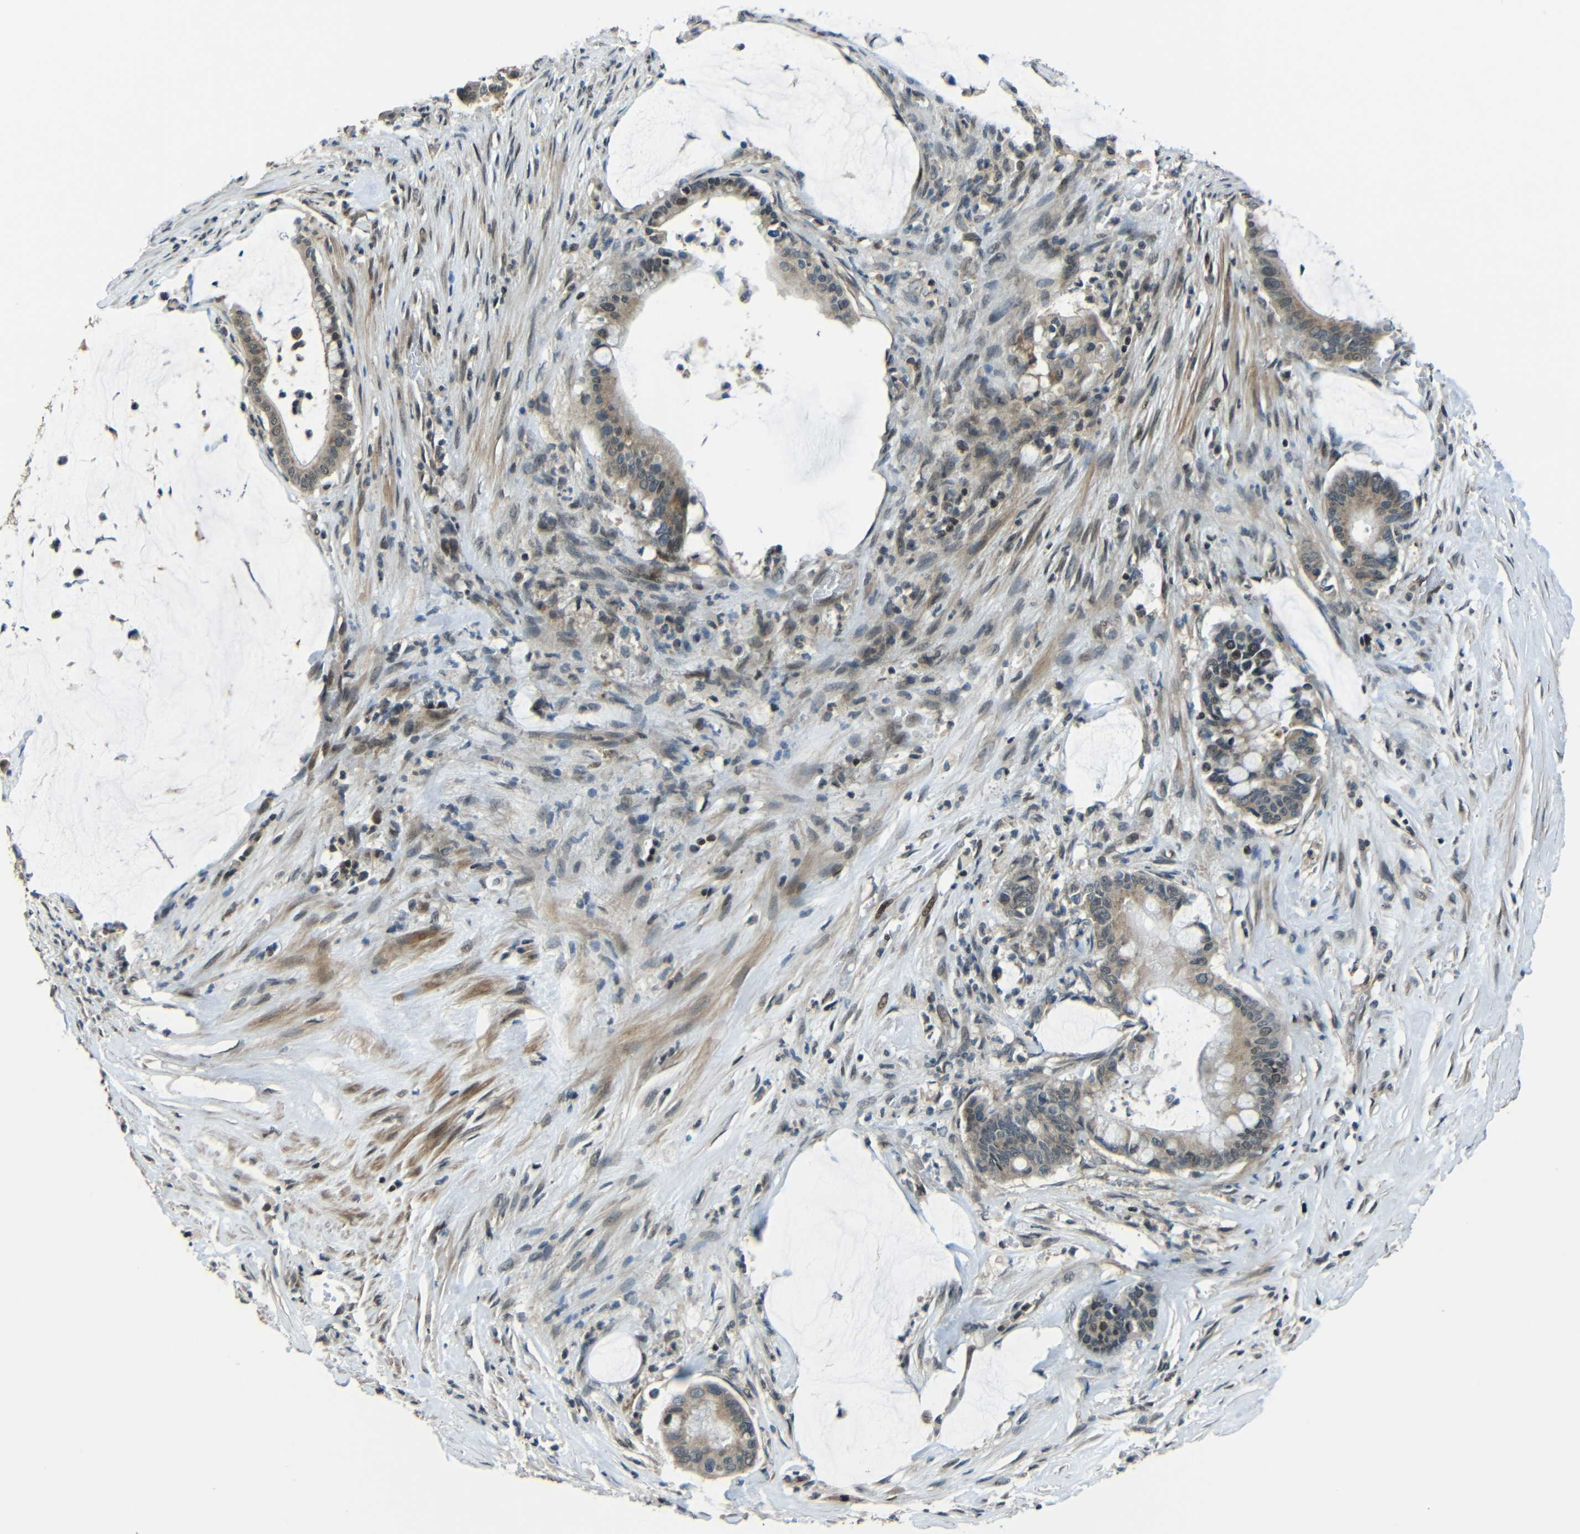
{"staining": {"intensity": "moderate", "quantity": ">75%", "location": "cytoplasmic/membranous"}, "tissue": "pancreatic cancer", "cell_type": "Tumor cells", "image_type": "cancer", "snomed": [{"axis": "morphology", "description": "Adenocarcinoma, NOS"}, {"axis": "topography", "description": "Pancreas"}], "caption": "Human pancreatic cancer stained for a protein (brown) displays moderate cytoplasmic/membranous positive positivity in about >75% of tumor cells.", "gene": "PSIP1", "patient": {"sex": "male", "age": 41}}